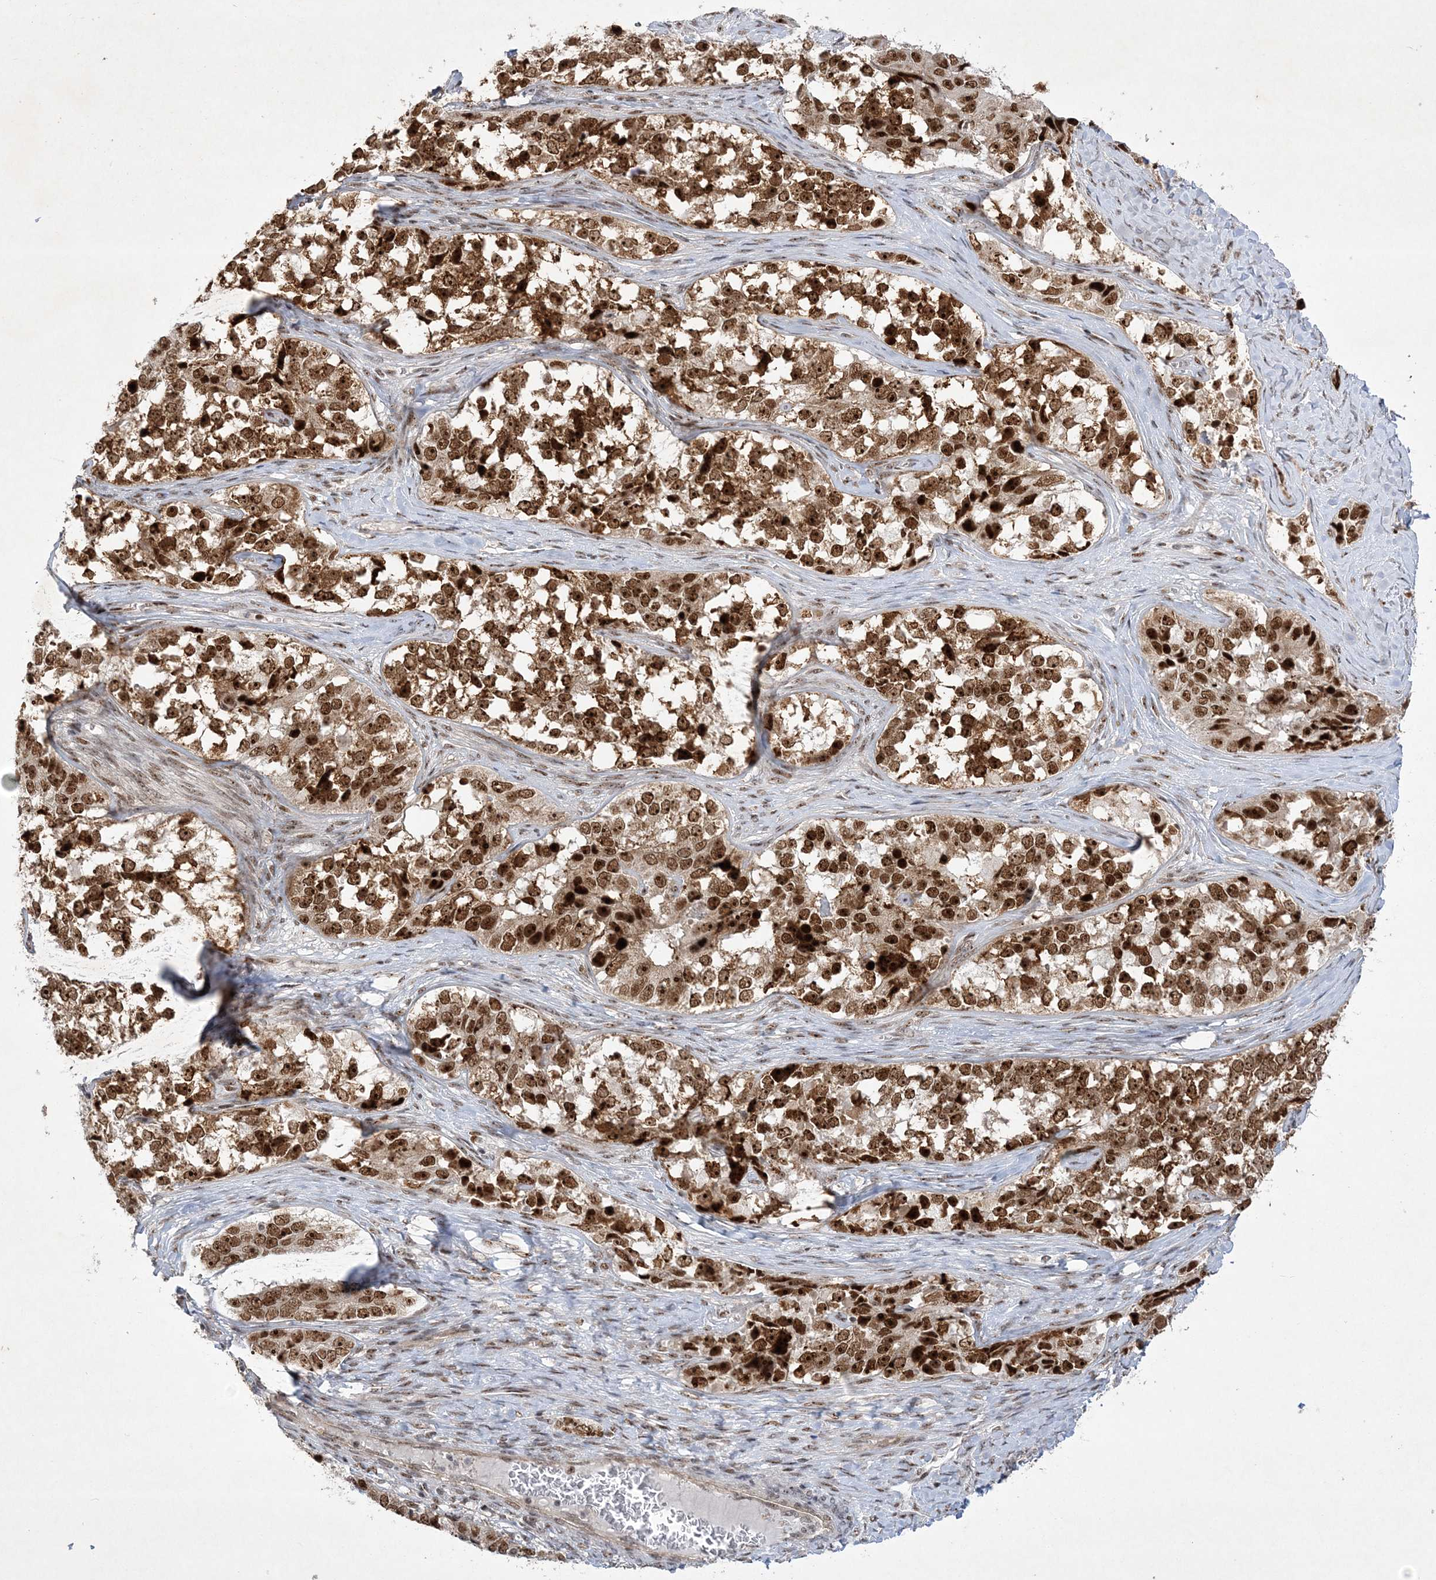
{"staining": {"intensity": "strong", "quantity": ">75%", "location": "nuclear"}, "tissue": "ovarian cancer", "cell_type": "Tumor cells", "image_type": "cancer", "snomed": [{"axis": "morphology", "description": "Carcinoma, endometroid"}, {"axis": "topography", "description": "Ovary"}], "caption": "Immunohistochemistry (IHC) photomicrograph of ovarian cancer stained for a protein (brown), which exhibits high levels of strong nuclear staining in approximately >75% of tumor cells.", "gene": "NPM3", "patient": {"sex": "female", "age": 51}}